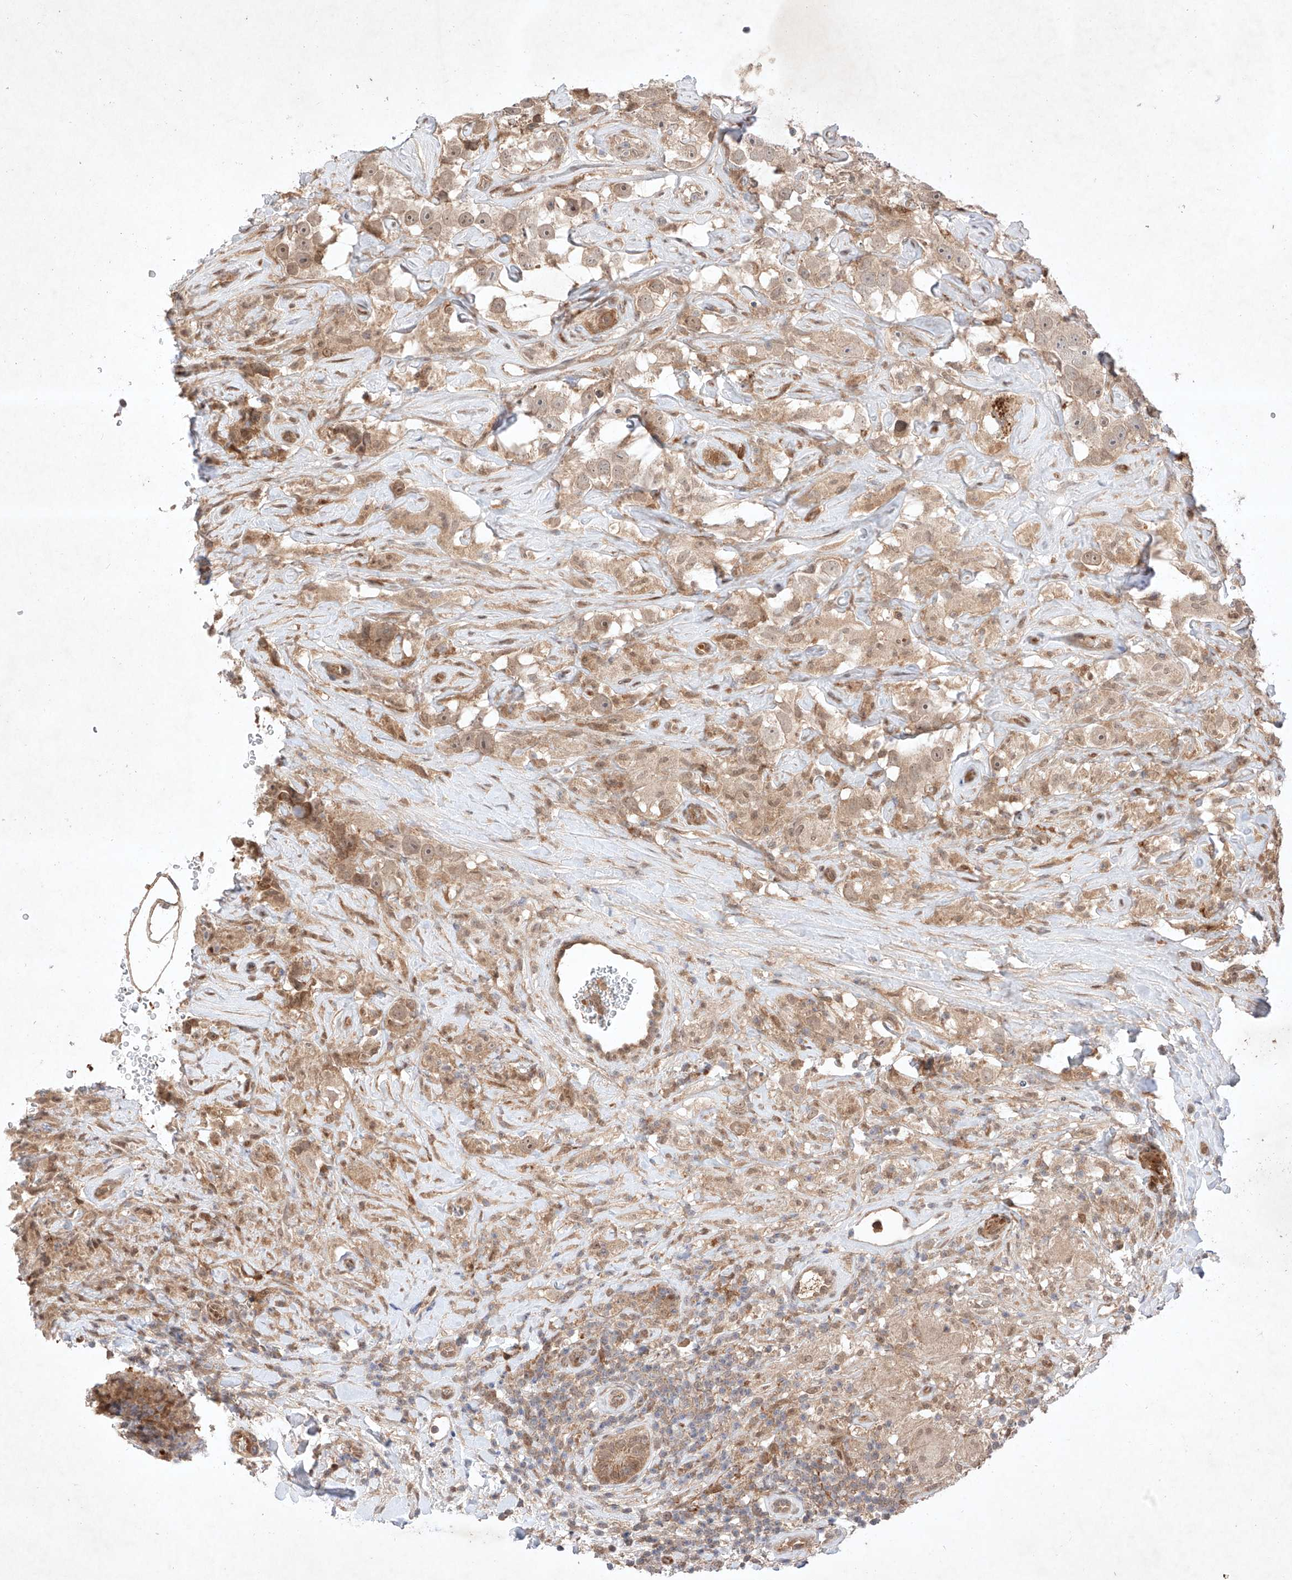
{"staining": {"intensity": "weak", "quantity": ">75%", "location": "cytoplasmic/membranous"}, "tissue": "testis cancer", "cell_type": "Tumor cells", "image_type": "cancer", "snomed": [{"axis": "morphology", "description": "Seminoma, NOS"}, {"axis": "topography", "description": "Testis"}], "caption": "Immunohistochemistry (IHC) histopathology image of human testis seminoma stained for a protein (brown), which exhibits low levels of weak cytoplasmic/membranous staining in approximately >75% of tumor cells.", "gene": "ZNF124", "patient": {"sex": "male", "age": 49}}